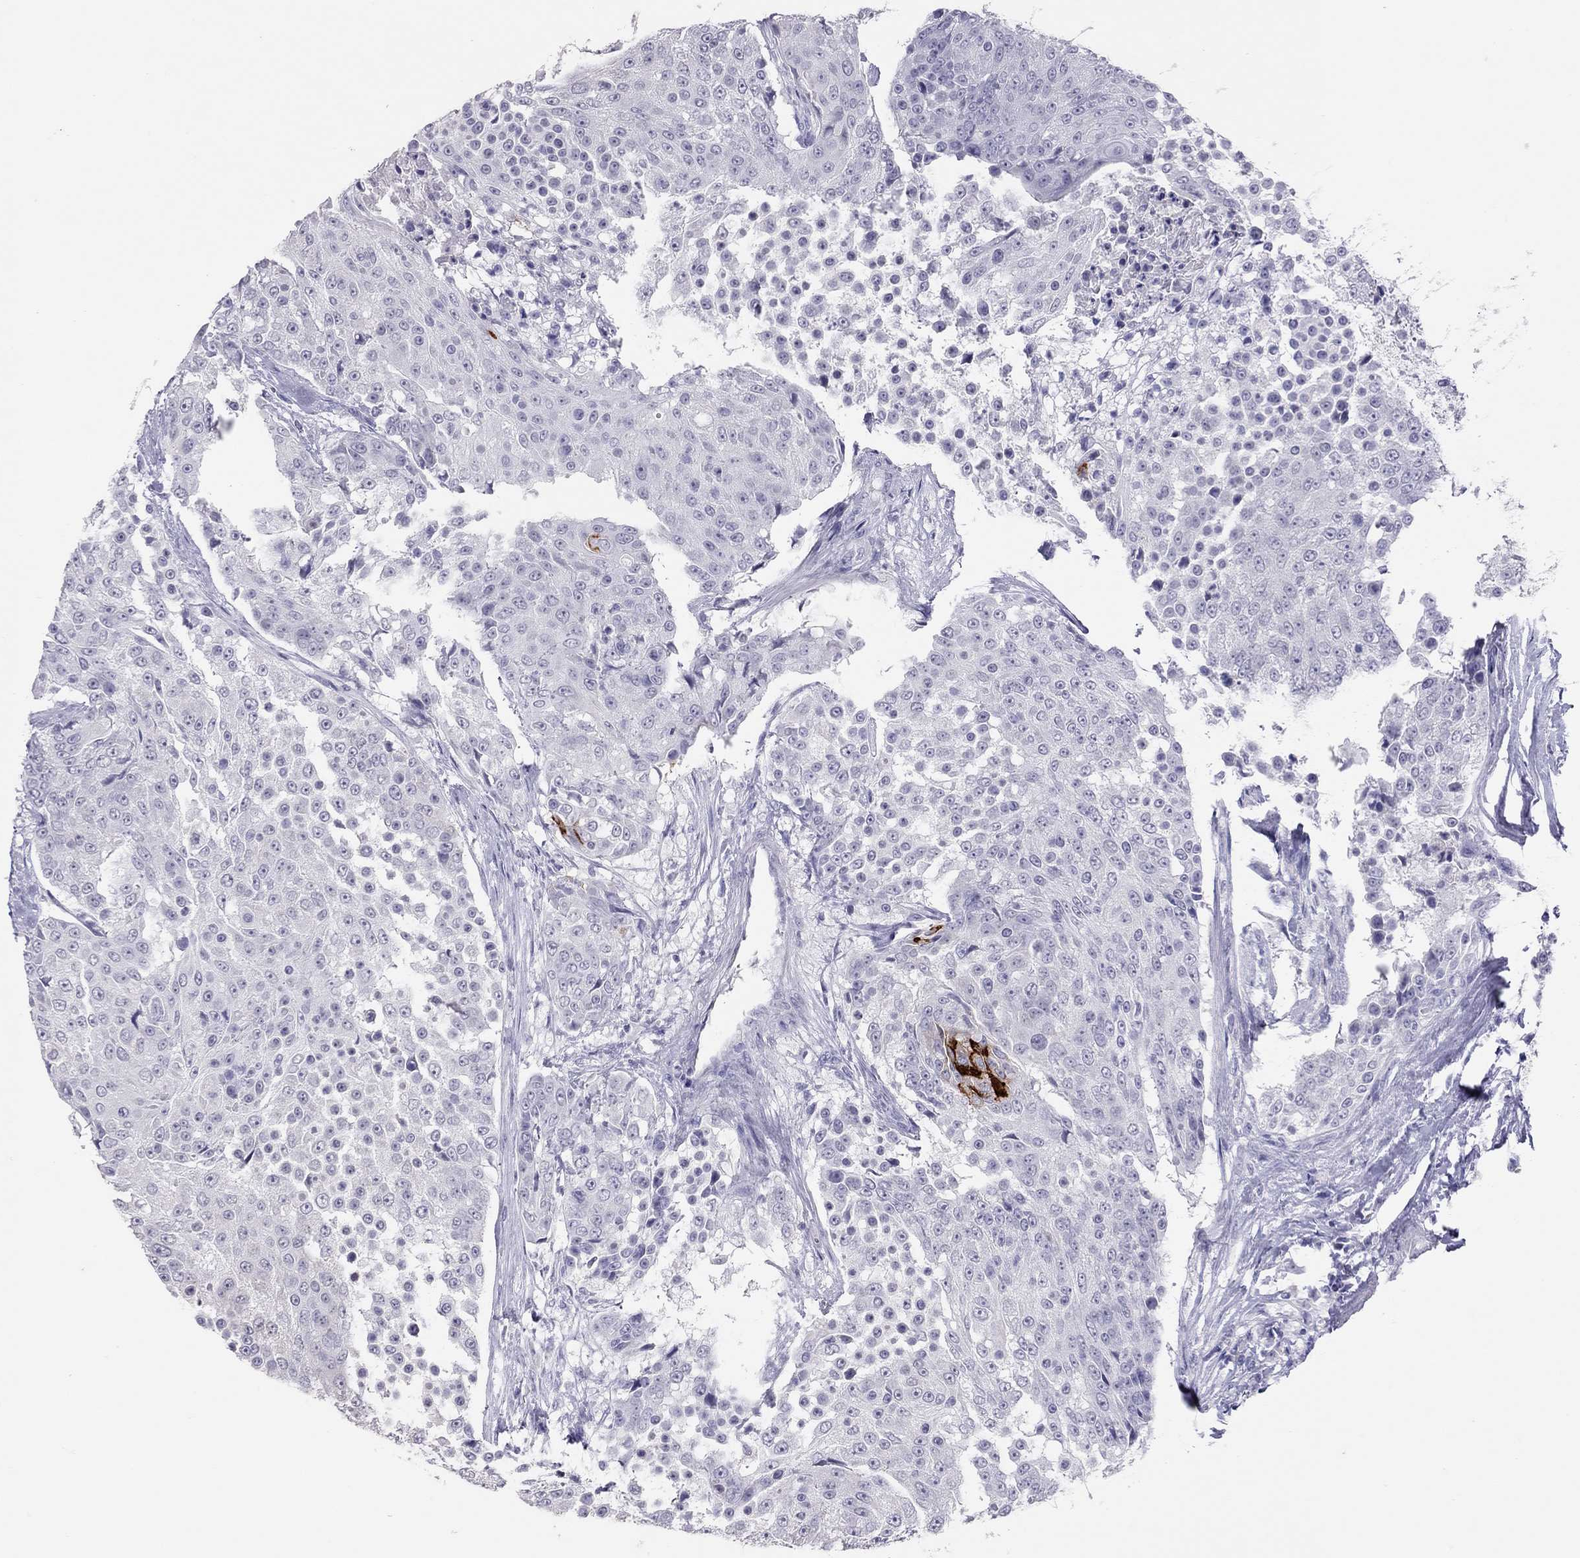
{"staining": {"intensity": "negative", "quantity": "none", "location": "none"}, "tissue": "urothelial cancer", "cell_type": "Tumor cells", "image_type": "cancer", "snomed": [{"axis": "morphology", "description": "Urothelial carcinoma, High grade"}, {"axis": "topography", "description": "Urinary bladder"}], "caption": "Immunohistochemical staining of urothelial cancer shows no significant expression in tumor cells.", "gene": "MUC16", "patient": {"sex": "female", "age": 63}}